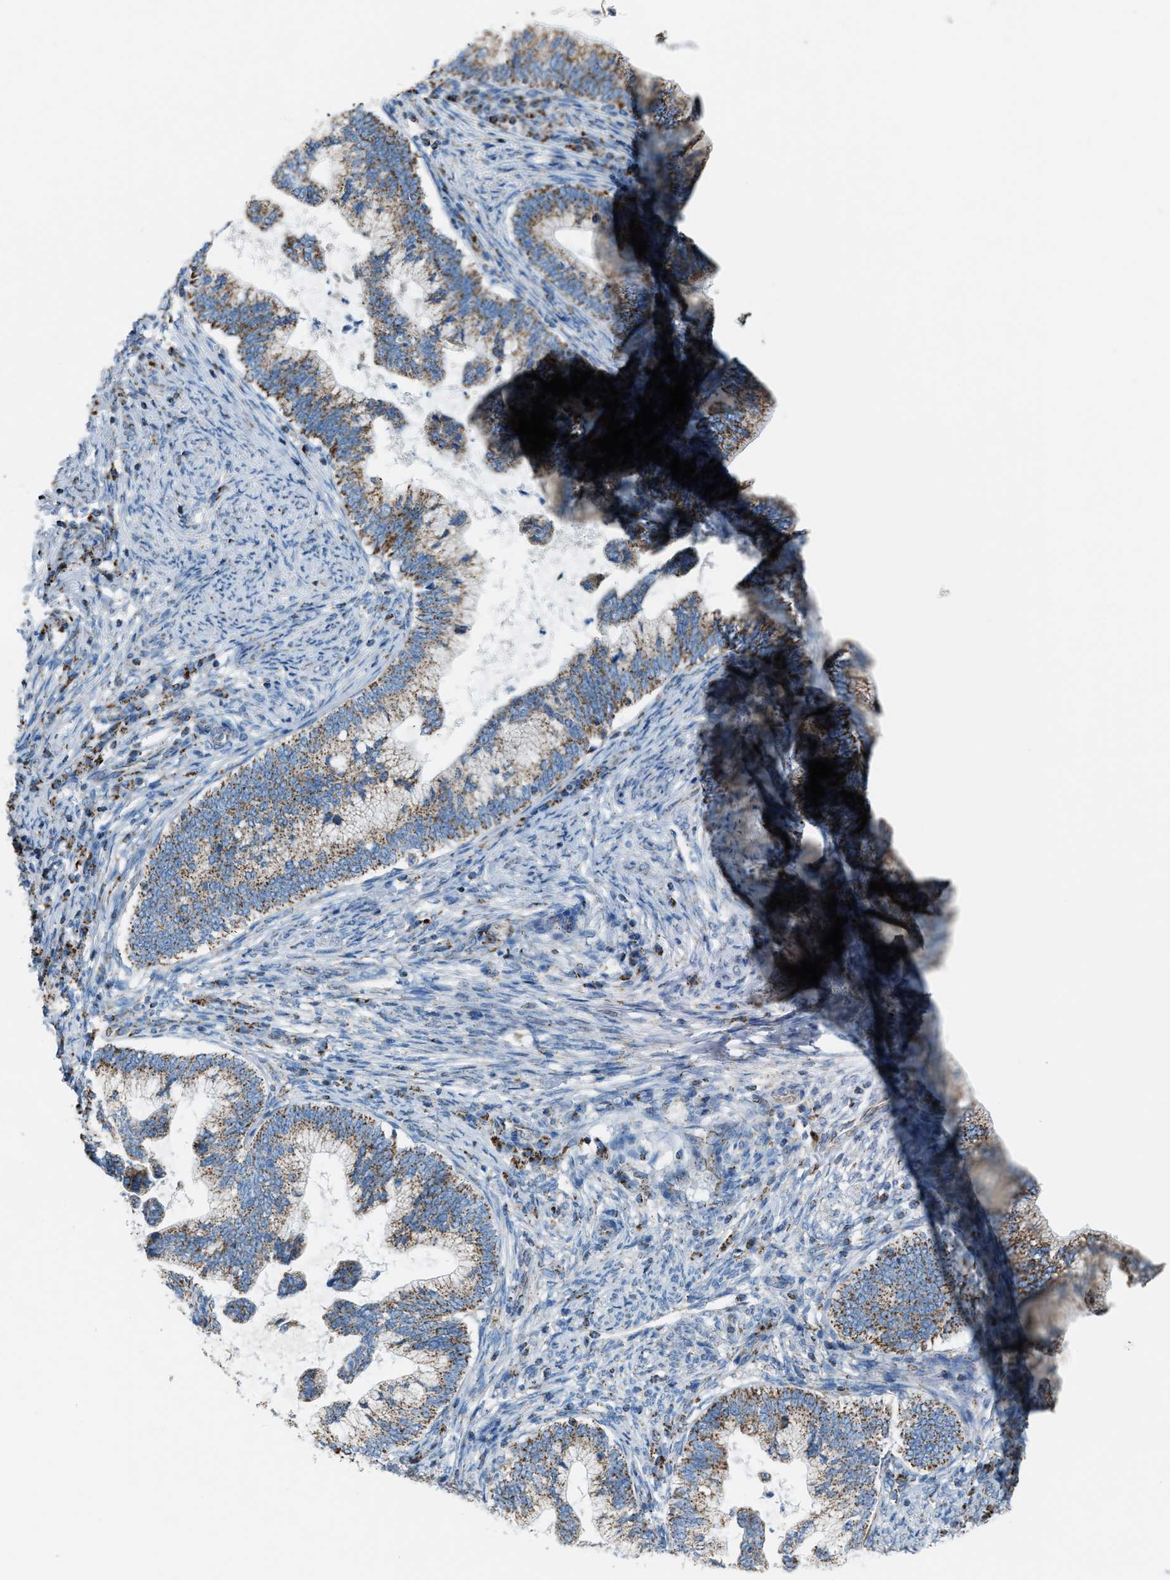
{"staining": {"intensity": "moderate", "quantity": ">75%", "location": "cytoplasmic/membranous"}, "tissue": "cervical cancer", "cell_type": "Tumor cells", "image_type": "cancer", "snomed": [{"axis": "morphology", "description": "Adenocarcinoma, NOS"}, {"axis": "topography", "description": "Cervix"}], "caption": "A high-resolution histopathology image shows immunohistochemistry (IHC) staining of cervical cancer, which demonstrates moderate cytoplasmic/membranous staining in about >75% of tumor cells. The staining was performed using DAB (3,3'-diaminobenzidine), with brown indicating positive protein expression. Nuclei are stained blue with hematoxylin.", "gene": "MDH2", "patient": {"sex": "female", "age": 36}}